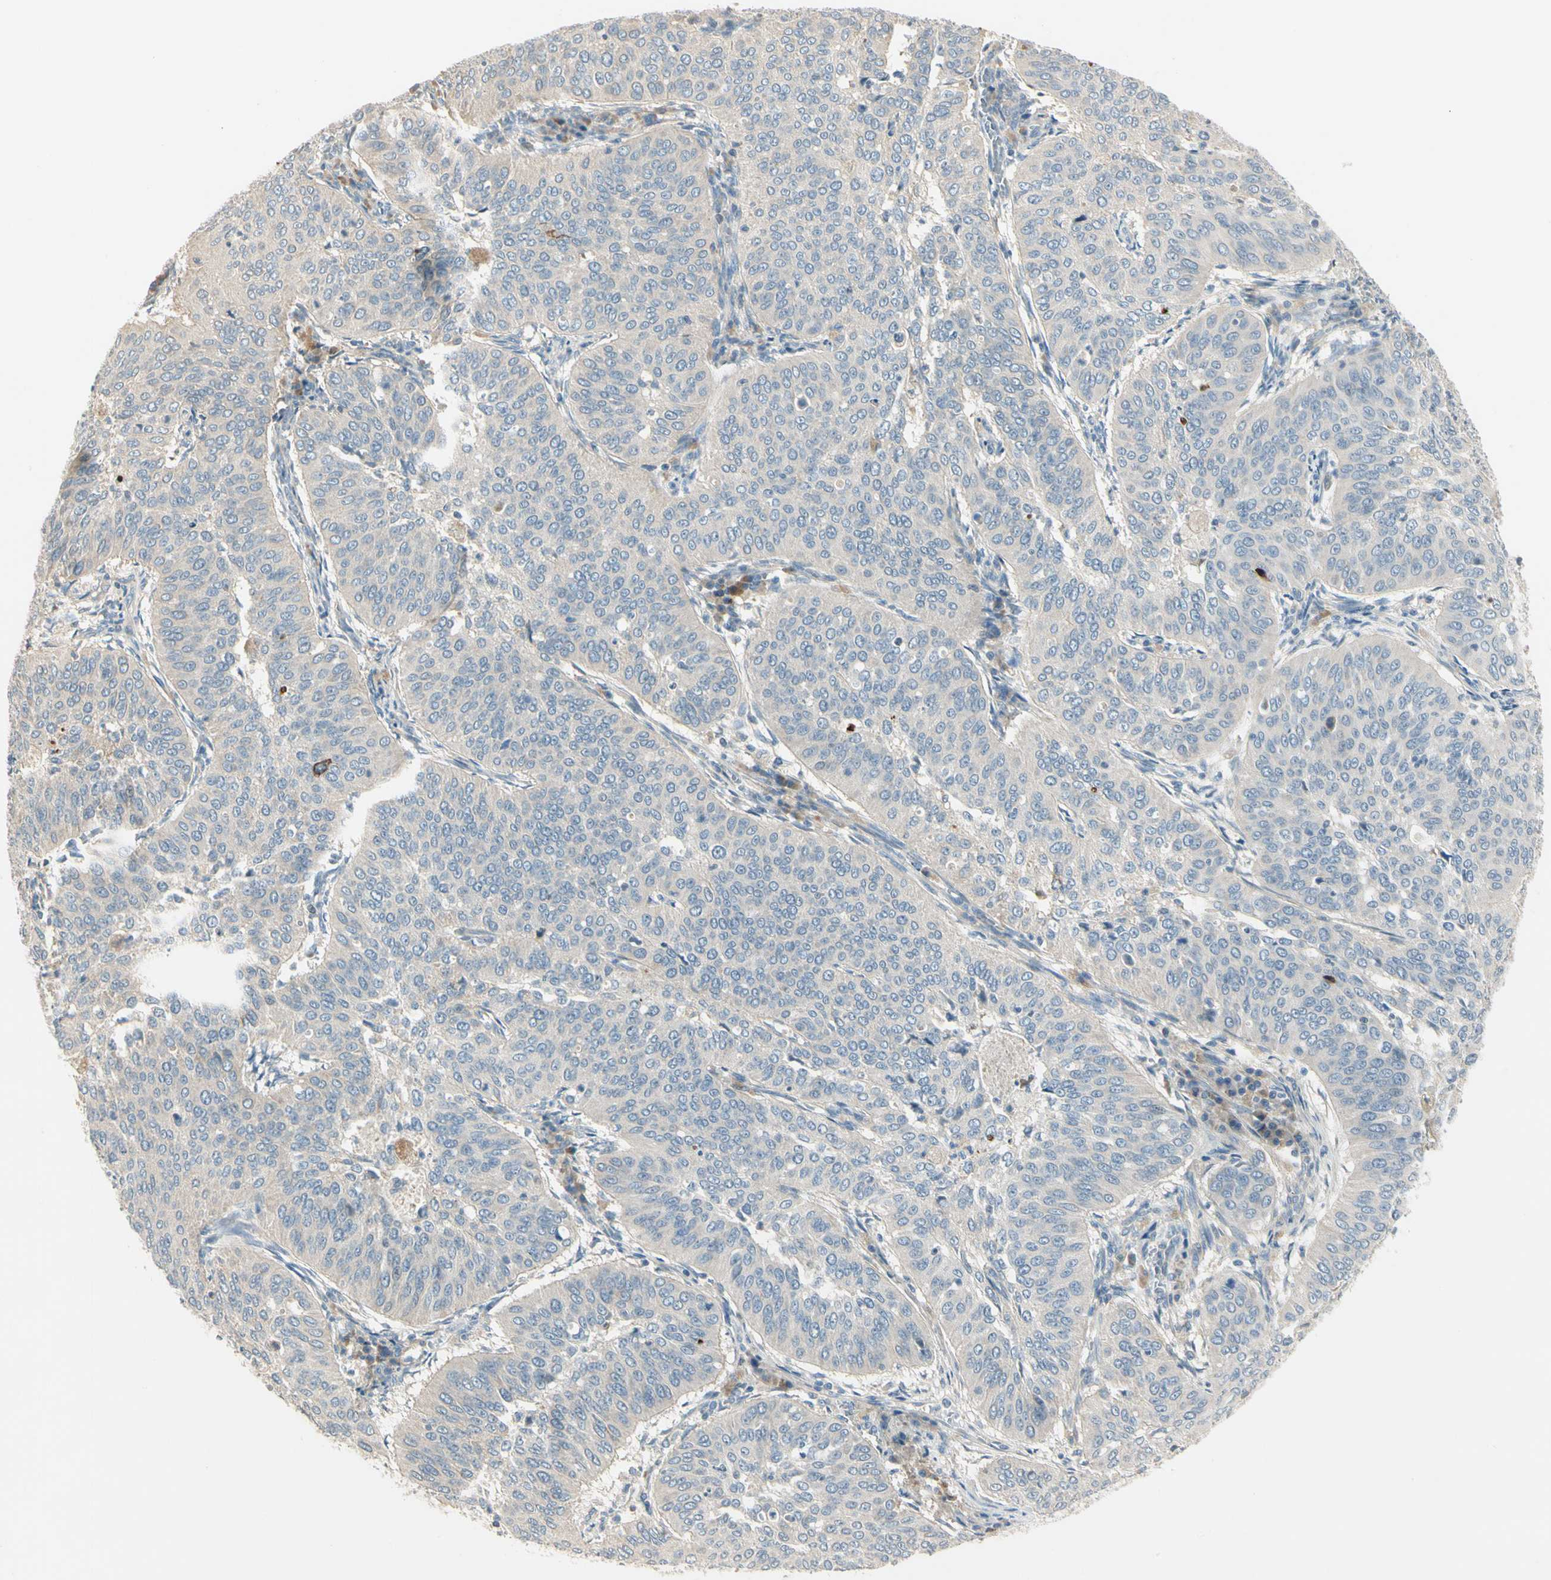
{"staining": {"intensity": "negative", "quantity": "none", "location": "none"}, "tissue": "cervical cancer", "cell_type": "Tumor cells", "image_type": "cancer", "snomed": [{"axis": "morphology", "description": "Normal tissue, NOS"}, {"axis": "morphology", "description": "Squamous cell carcinoma, NOS"}, {"axis": "topography", "description": "Cervix"}], "caption": "A high-resolution micrograph shows IHC staining of cervical cancer, which exhibits no significant expression in tumor cells. Brightfield microscopy of IHC stained with DAB (3,3'-diaminobenzidine) (brown) and hematoxylin (blue), captured at high magnification.", "gene": "ADGRA3", "patient": {"sex": "female", "age": 39}}